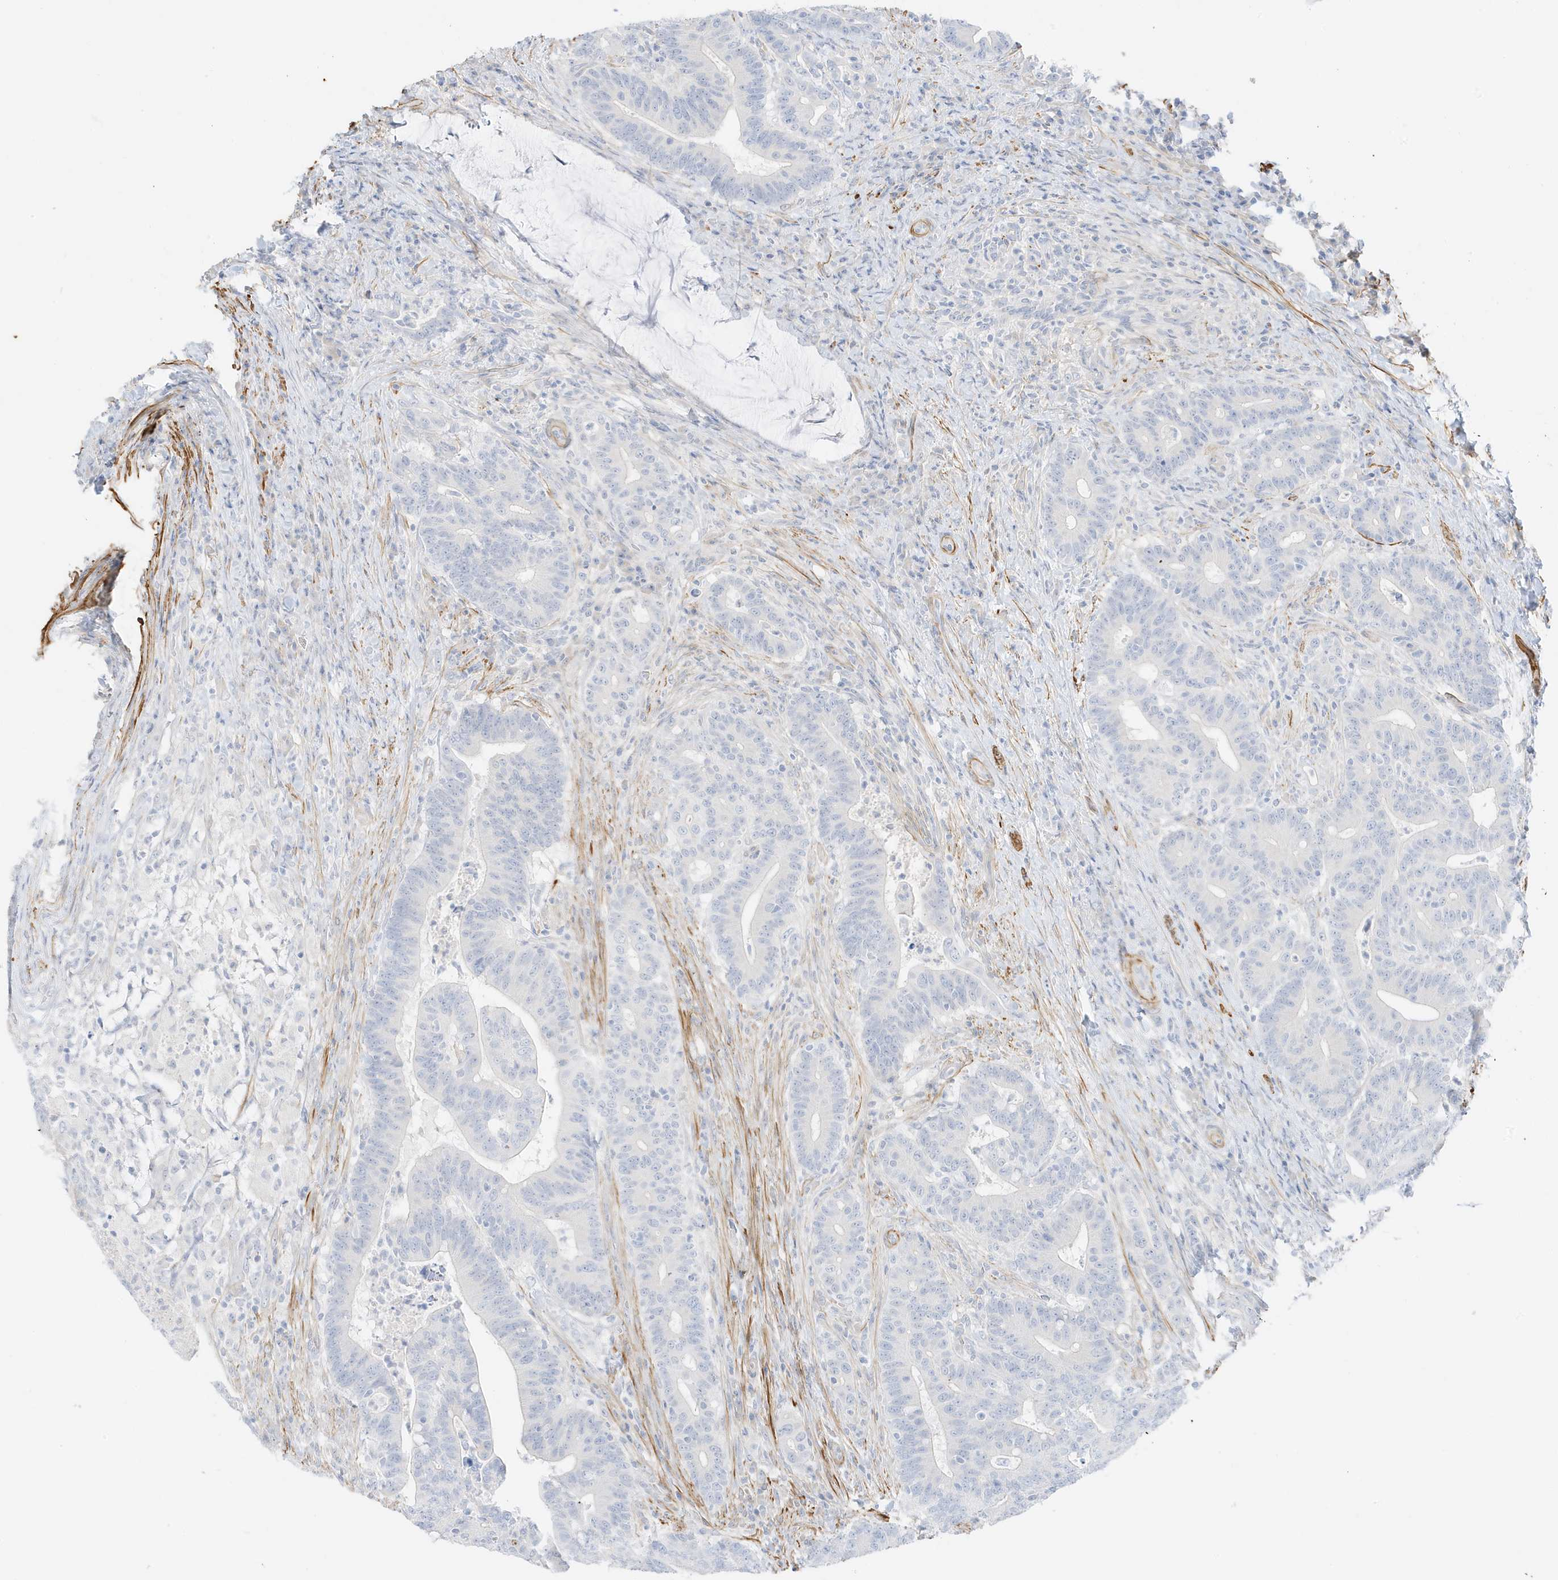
{"staining": {"intensity": "negative", "quantity": "none", "location": "none"}, "tissue": "colorectal cancer", "cell_type": "Tumor cells", "image_type": "cancer", "snomed": [{"axis": "morphology", "description": "Adenocarcinoma, NOS"}, {"axis": "topography", "description": "Colon"}], "caption": "There is no significant expression in tumor cells of colorectal cancer (adenocarcinoma).", "gene": "SLC22A13", "patient": {"sex": "female", "age": 66}}